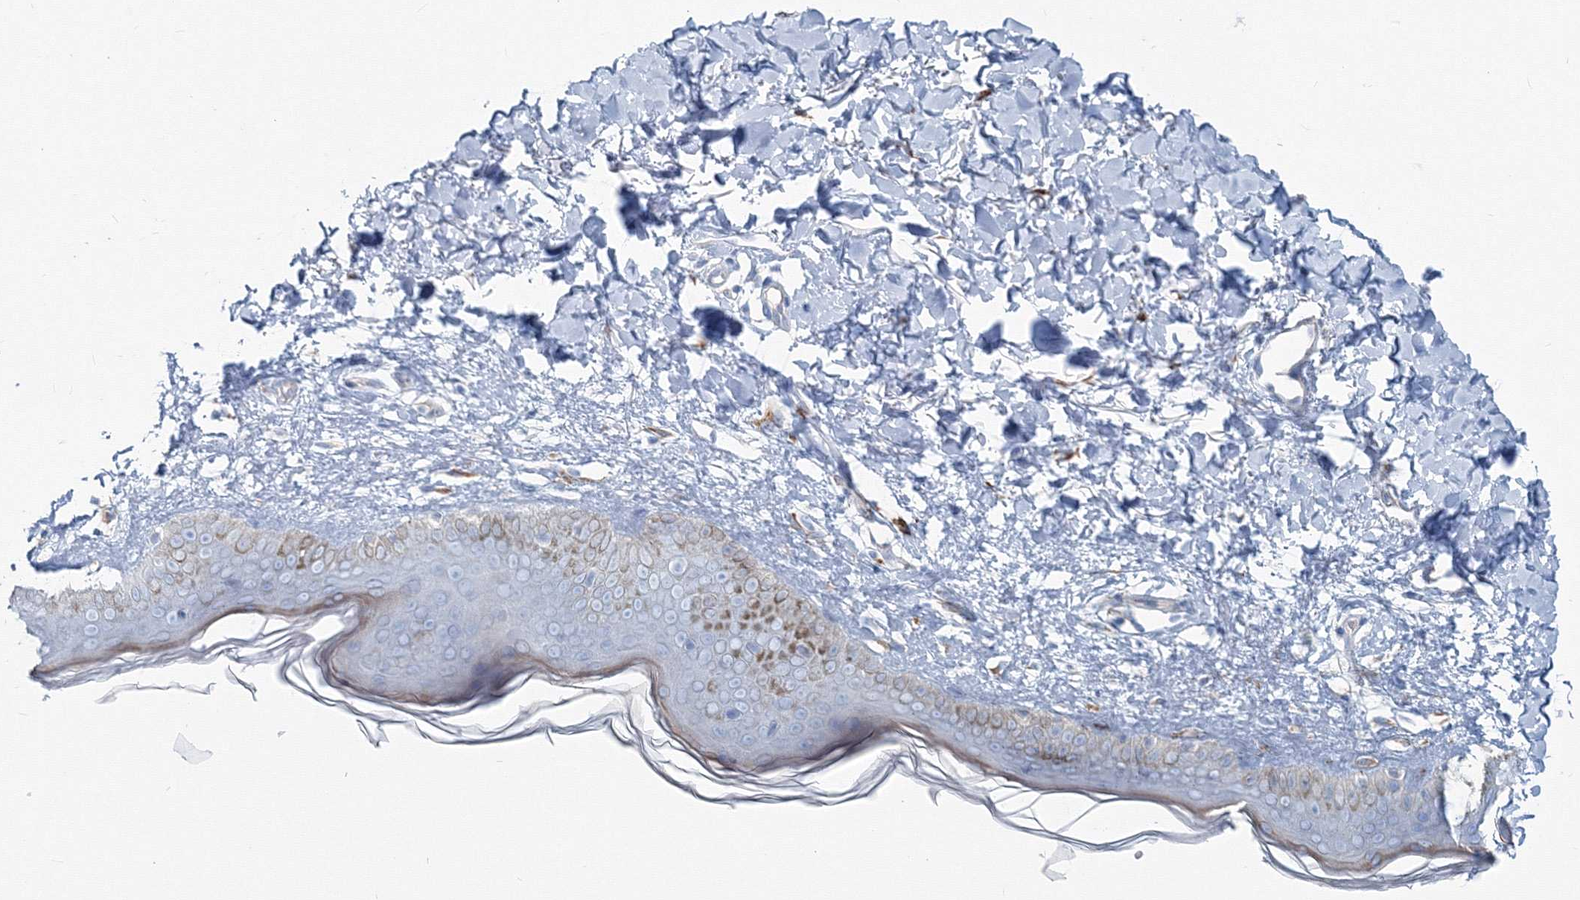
{"staining": {"intensity": "negative", "quantity": "none", "location": "none"}, "tissue": "skin", "cell_type": "Fibroblasts", "image_type": "normal", "snomed": [{"axis": "morphology", "description": "Normal tissue, NOS"}, {"axis": "topography", "description": "Skin"}], "caption": "High power microscopy histopathology image of an immunohistochemistry histopathology image of unremarkable skin, revealing no significant expression in fibroblasts.", "gene": "ENSG00000285283", "patient": {"sex": "female", "age": 58}}